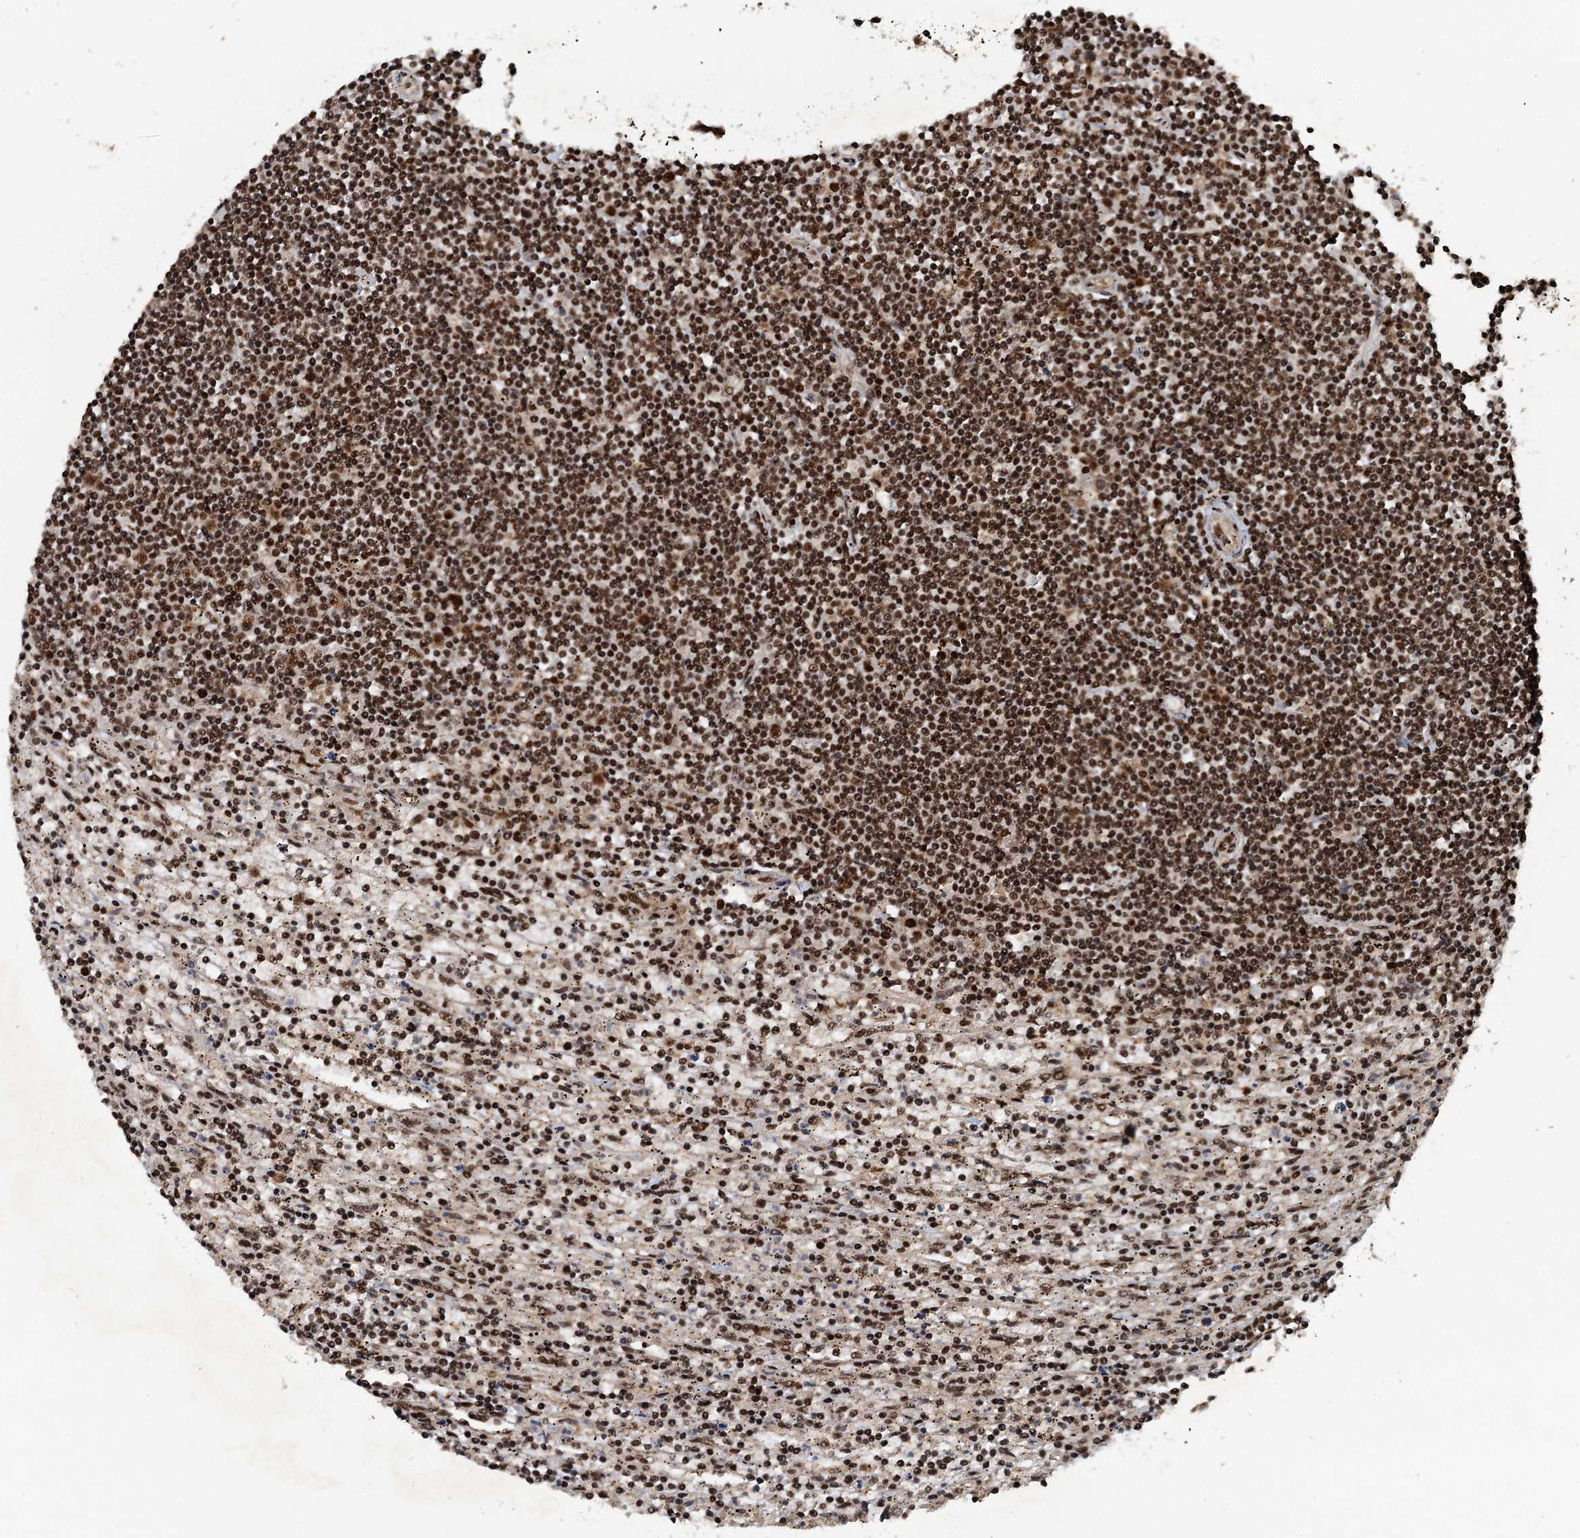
{"staining": {"intensity": "moderate", "quantity": ">75%", "location": "nuclear"}, "tissue": "lymphoma", "cell_type": "Tumor cells", "image_type": "cancer", "snomed": [{"axis": "morphology", "description": "Malignant lymphoma, non-Hodgkin's type, Low grade"}, {"axis": "topography", "description": "Spleen"}], "caption": "Protein analysis of malignant lymphoma, non-Hodgkin's type (low-grade) tissue demonstrates moderate nuclear staining in approximately >75% of tumor cells.", "gene": "ZC3H18", "patient": {"sex": "male", "age": 76}}